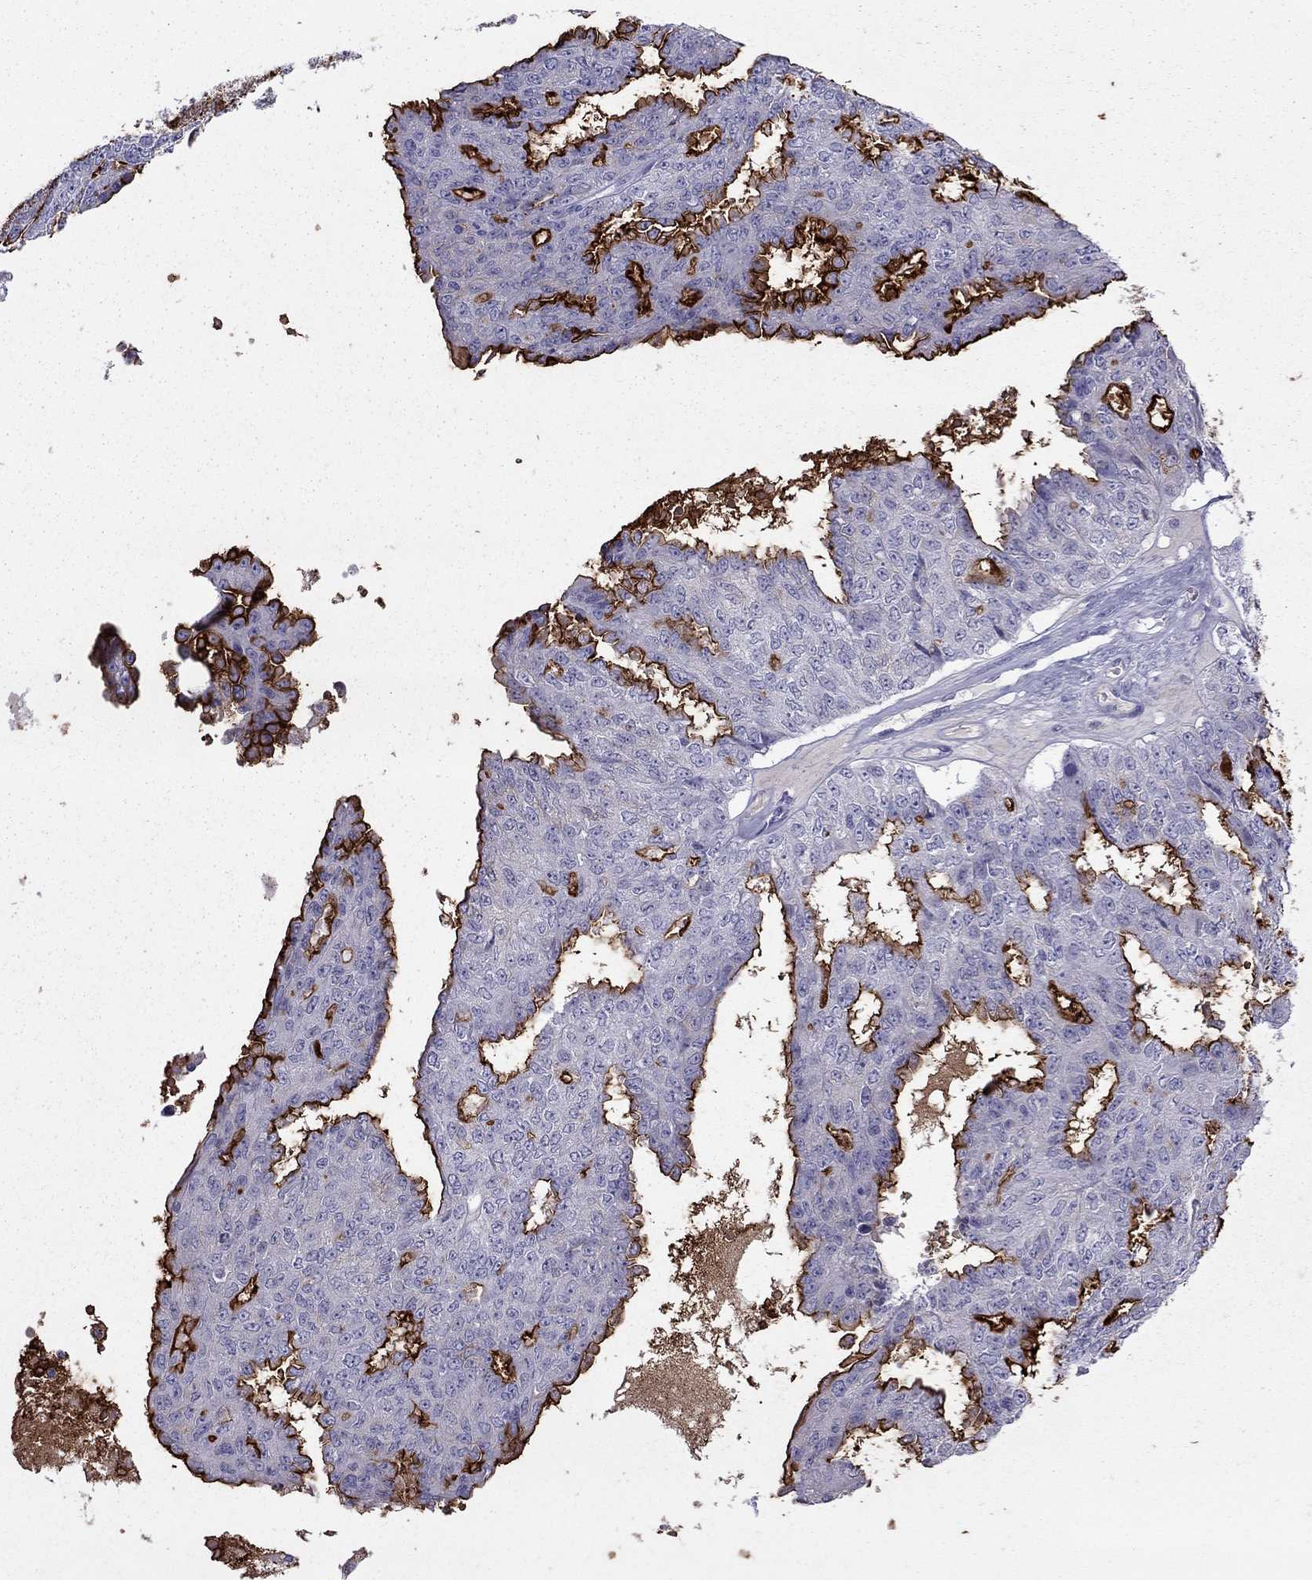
{"staining": {"intensity": "strong", "quantity": "<25%", "location": "cytoplasmic/membranous"}, "tissue": "ovarian cancer", "cell_type": "Tumor cells", "image_type": "cancer", "snomed": [{"axis": "morphology", "description": "Cystadenocarcinoma, serous, NOS"}, {"axis": "topography", "description": "Ovary"}], "caption": "Immunohistochemistry staining of serous cystadenocarcinoma (ovarian), which displays medium levels of strong cytoplasmic/membranous staining in about <25% of tumor cells indicating strong cytoplasmic/membranous protein staining. The staining was performed using DAB (brown) for protein detection and nuclei were counterstained in hematoxylin (blue).", "gene": "MUC16", "patient": {"sex": "female", "age": 71}}